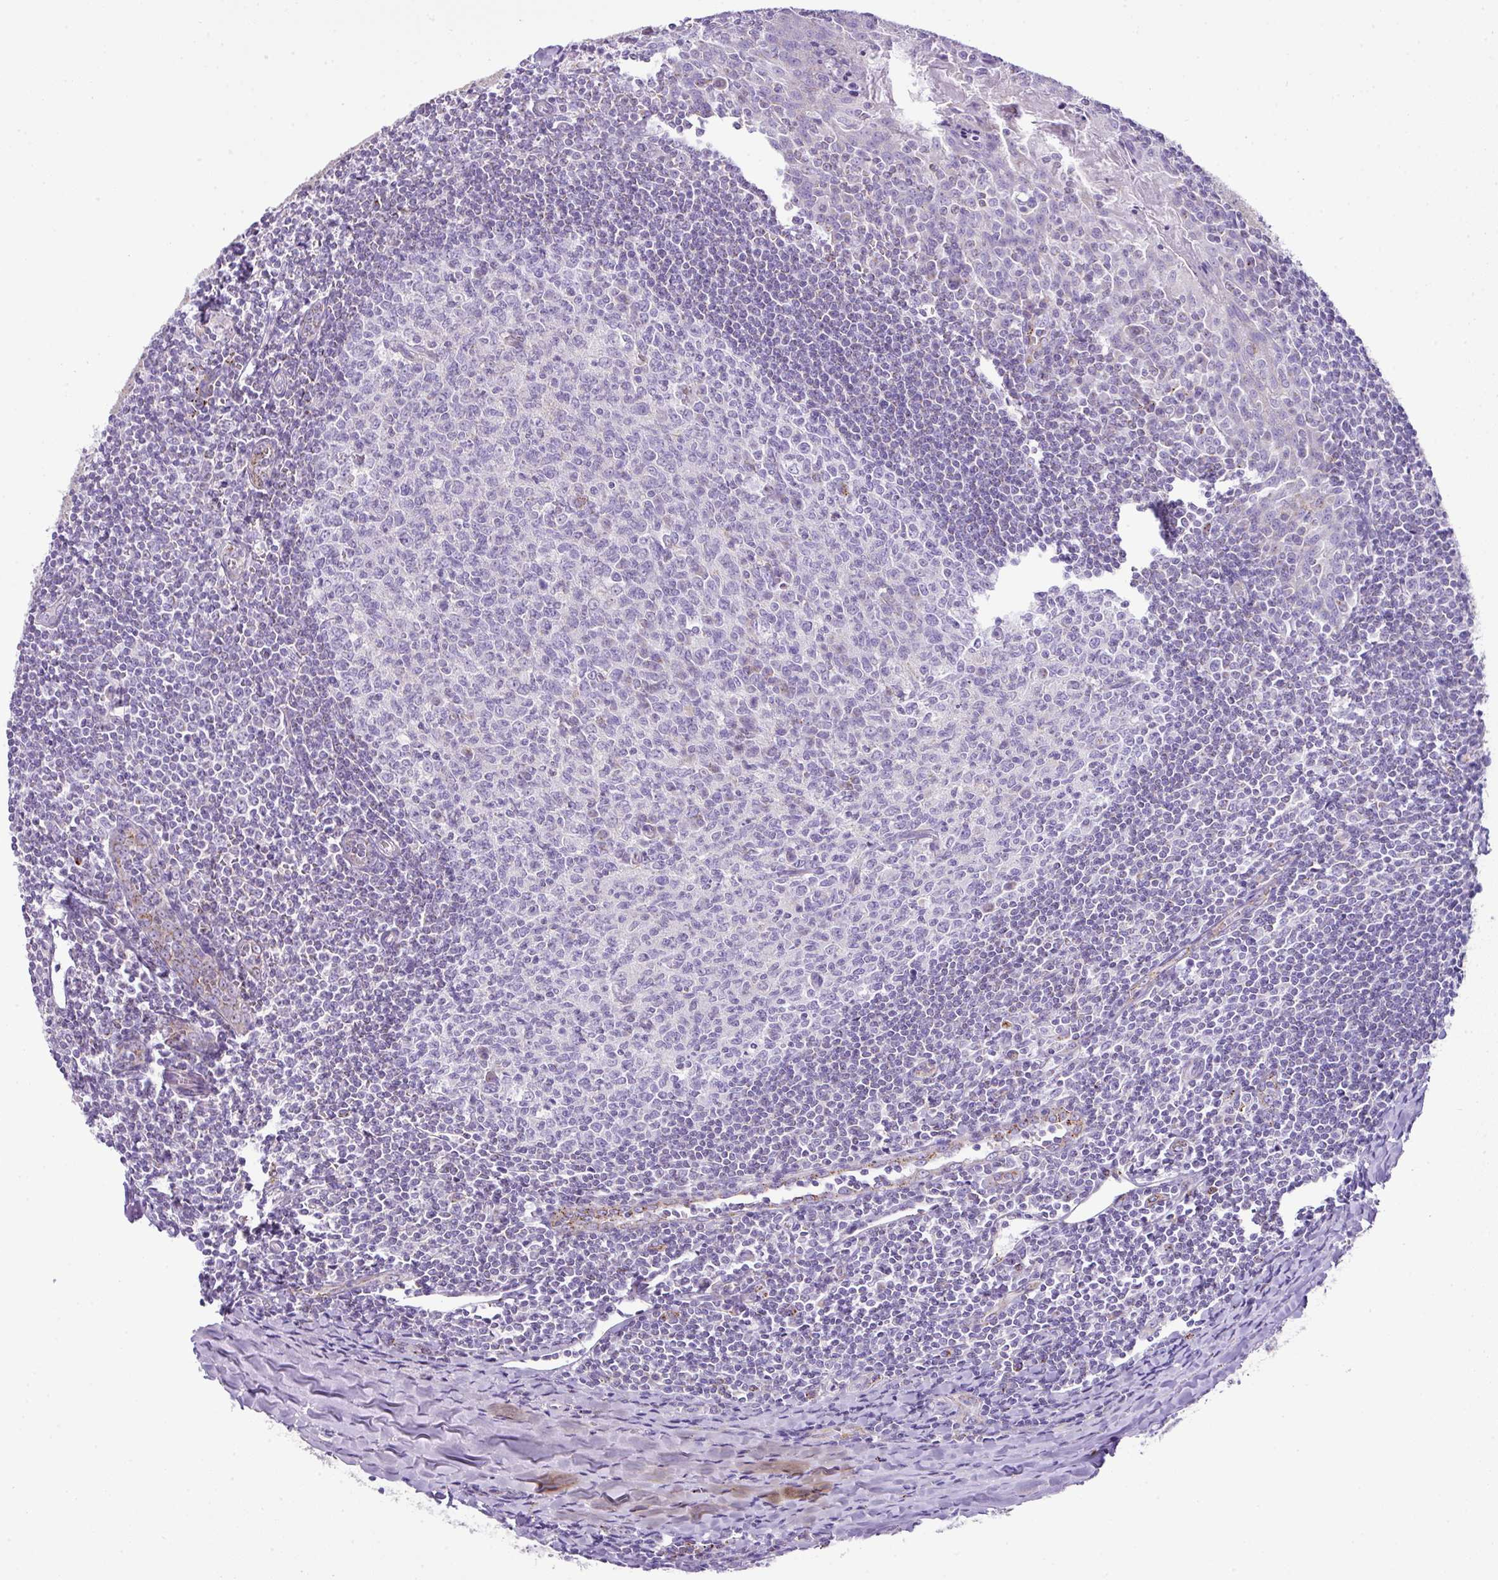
{"staining": {"intensity": "negative", "quantity": "none", "location": "none"}, "tissue": "tonsil", "cell_type": "Germinal center cells", "image_type": "normal", "snomed": [{"axis": "morphology", "description": "Normal tissue, NOS"}, {"axis": "topography", "description": "Tonsil"}], "caption": "Immunohistochemical staining of normal tonsil exhibits no significant expression in germinal center cells. The staining was performed using DAB (3,3'-diaminobenzidine) to visualize the protein expression in brown, while the nuclei were stained in blue with hematoxylin (Magnification: 20x).", "gene": "PGAP4", "patient": {"sex": "male", "age": 27}}